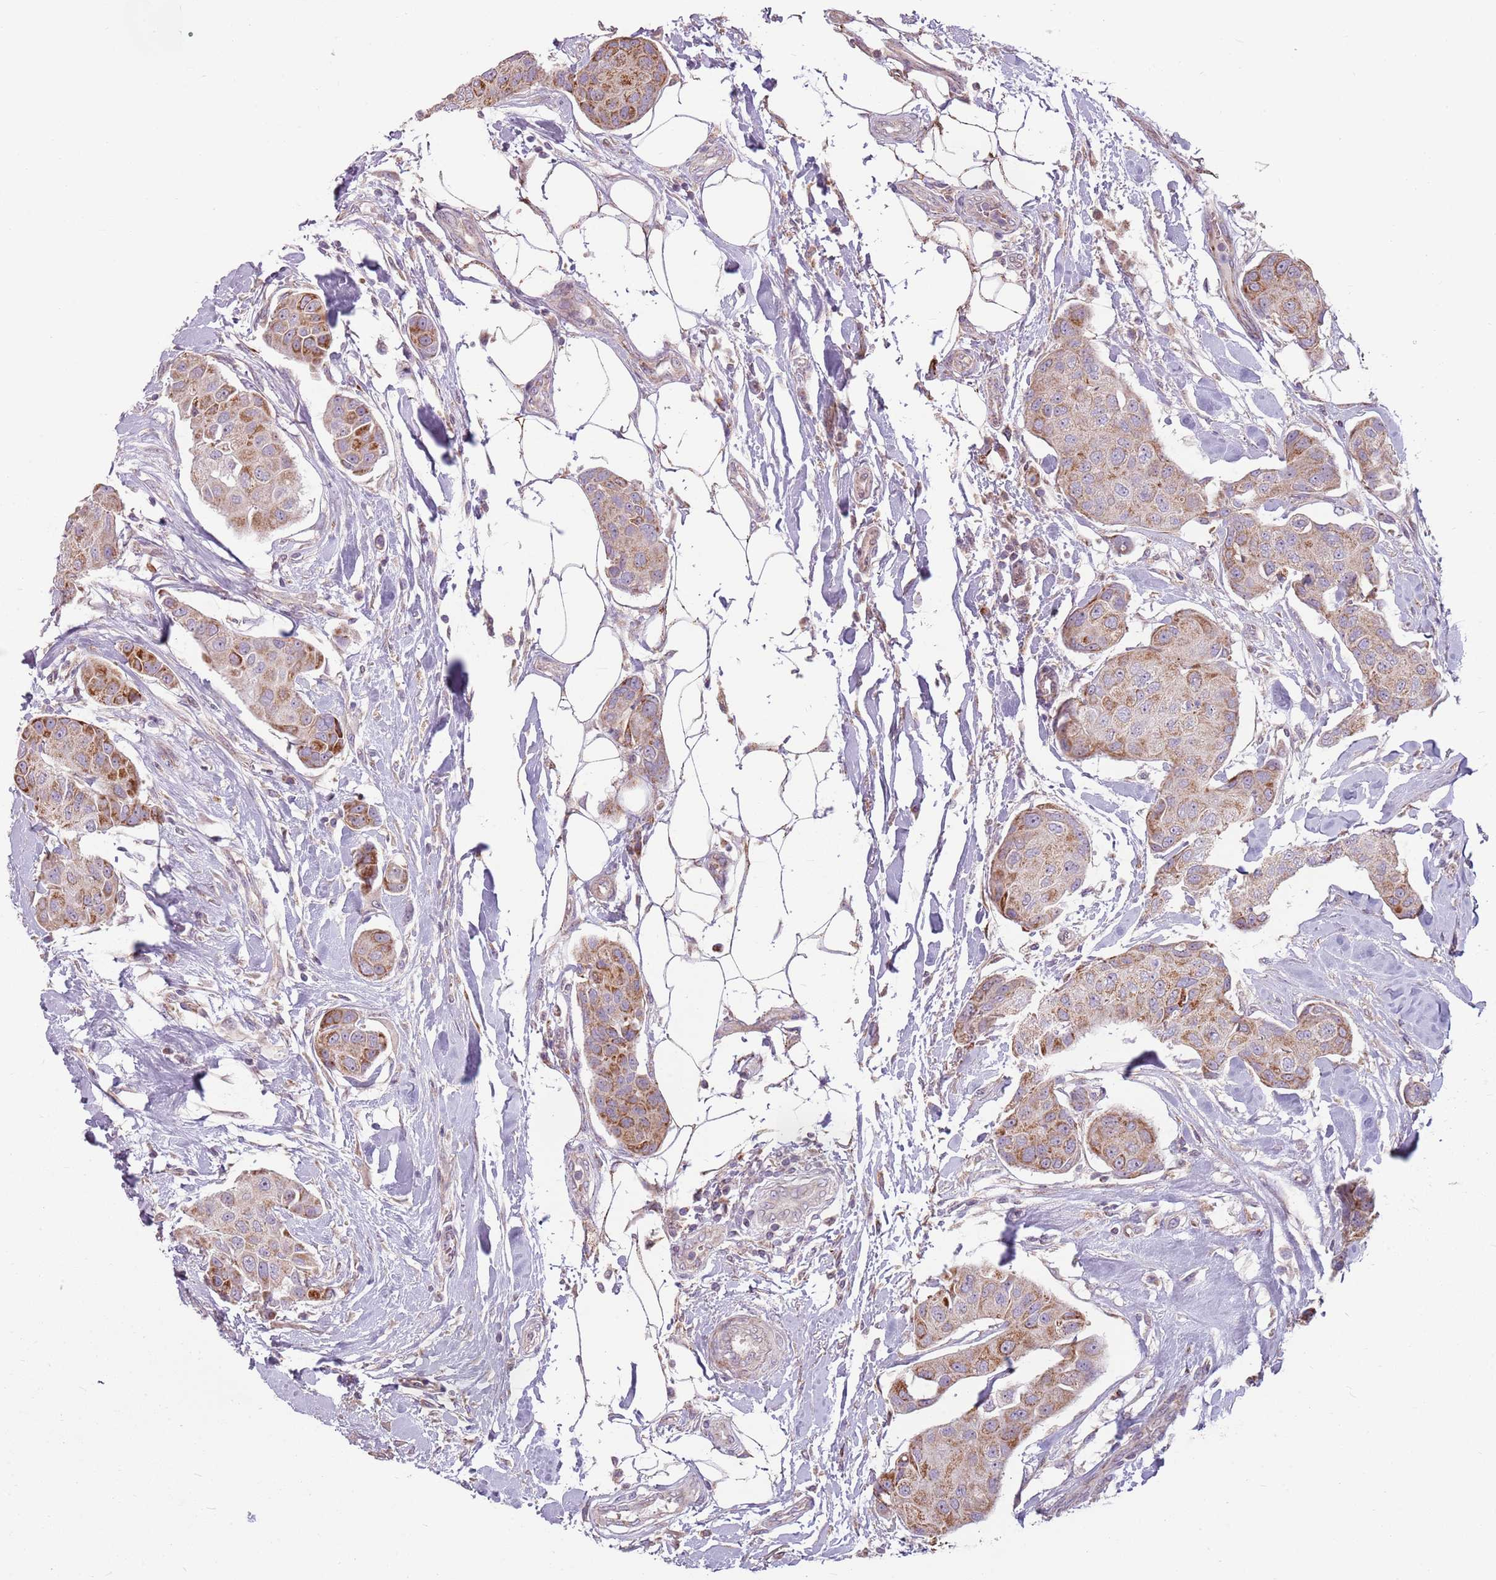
{"staining": {"intensity": "moderate", "quantity": ">75%", "location": "cytoplasmic/membranous"}, "tissue": "breast cancer", "cell_type": "Tumor cells", "image_type": "cancer", "snomed": [{"axis": "morphology", "description": "Duct carcinoma"}, {"axis": "topography", "description": "Breast"}, {"axis": "topography", "description": "Lymph node"}], "caption": "An image showing moderate cytoplasmic/membranous expression in approximately >75% of tumor cells in breast cancer (intraductal carcinoma), as visualized by brown immunohistochemical staining.", "gene": "ZNF530", "patient": {"sex": "female", "age": 80}}